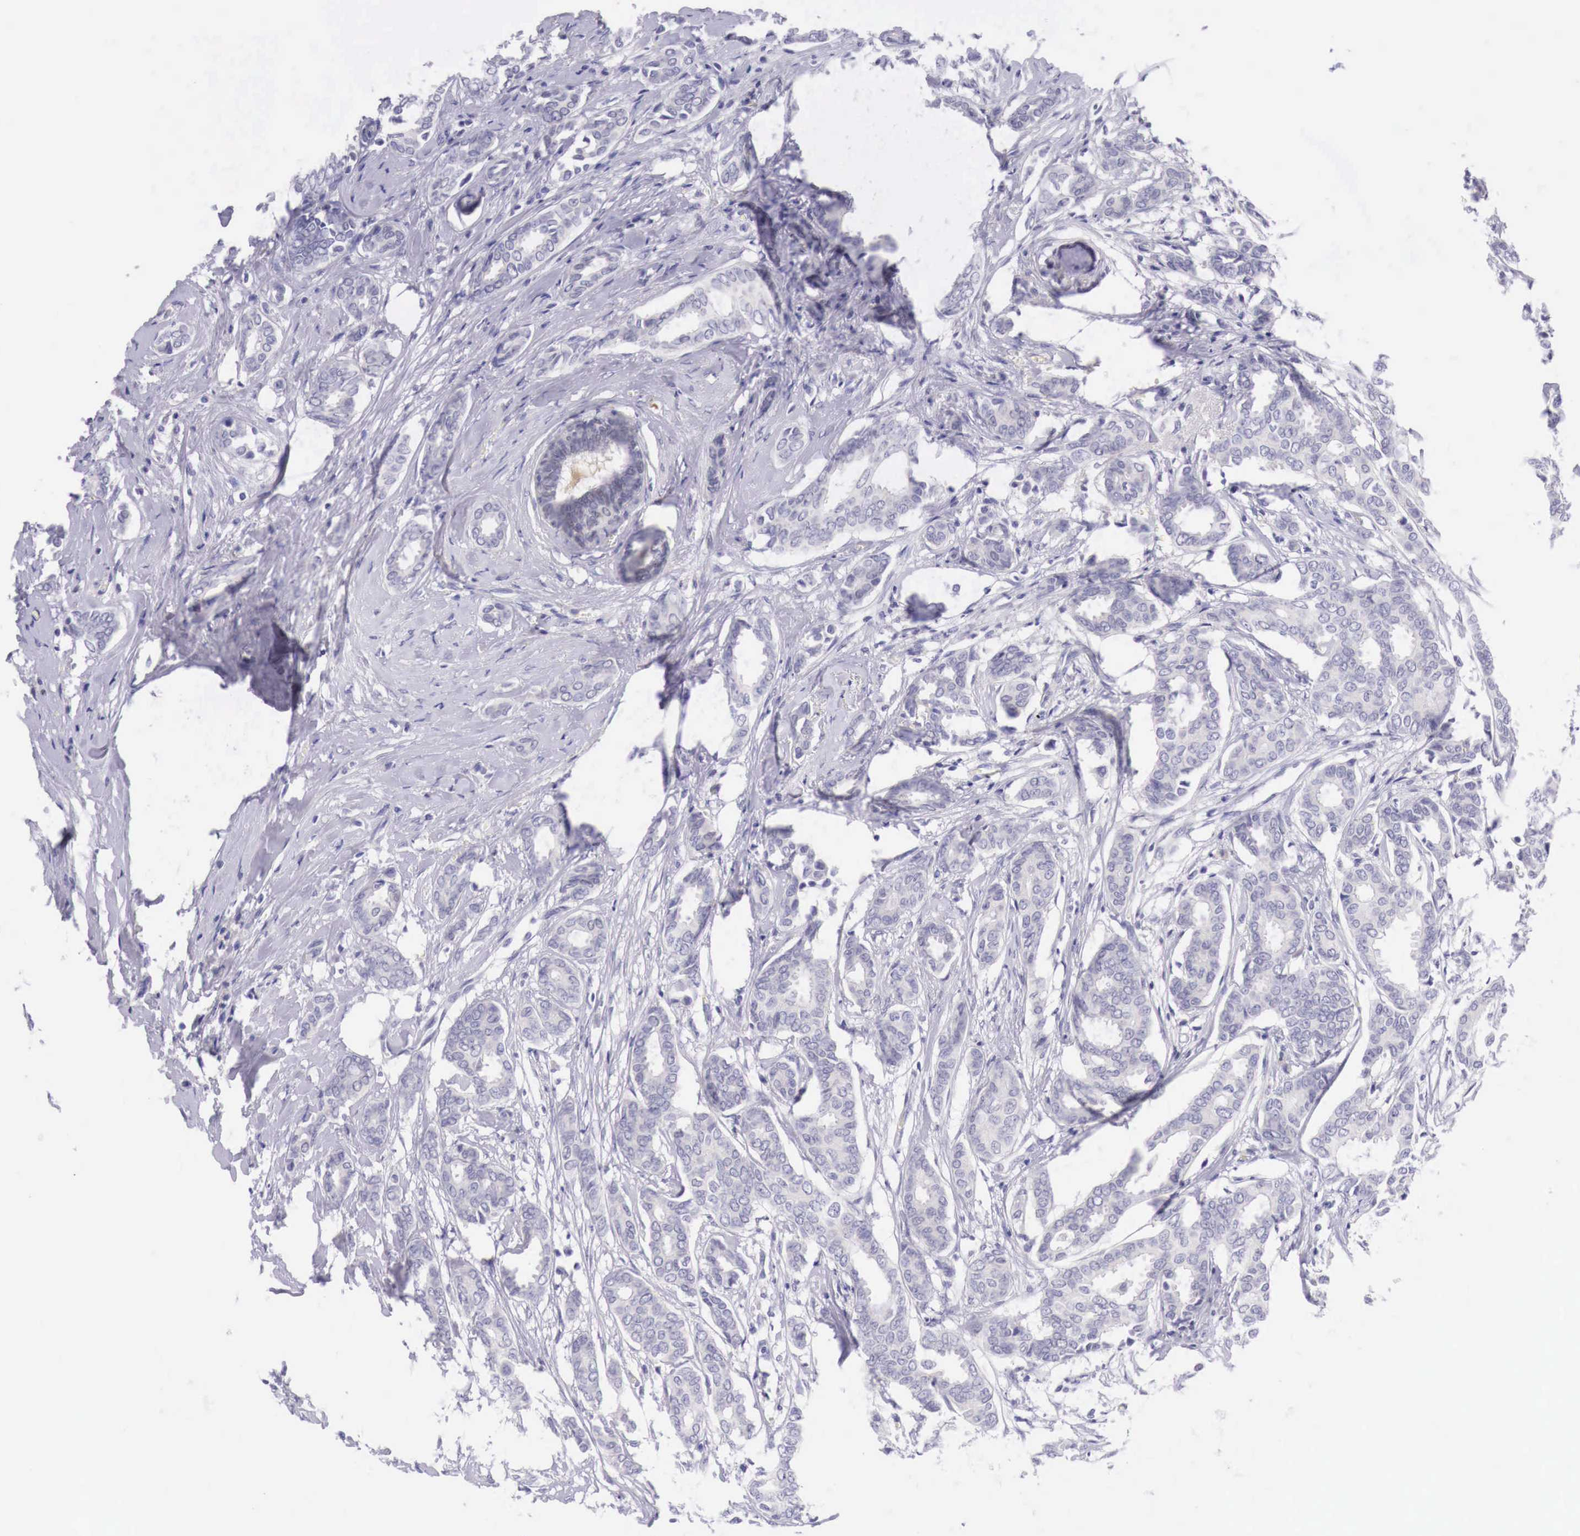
{"staining": {"intensity": "negative", "quantity": "none", "location": "none"}, "tissue": "breast cancer", "cell_type": "Tumor cells", "image_type": "cancer", "snomed": [{"axis": "morphology", "description": "Duct carcinoma"}, {"axis": "topography", "description": "Breast"}], "caption": "A high-resolution image shows immunohistochemistry staining of breast cancer, which reveals no significant positivity in tumor cells. The staining is performed using DAB brown chromogen with nuclei counter-stained in using hematoxylin.", "gene": "BCL6", "patient": {"sex": "female", "age": 50}}